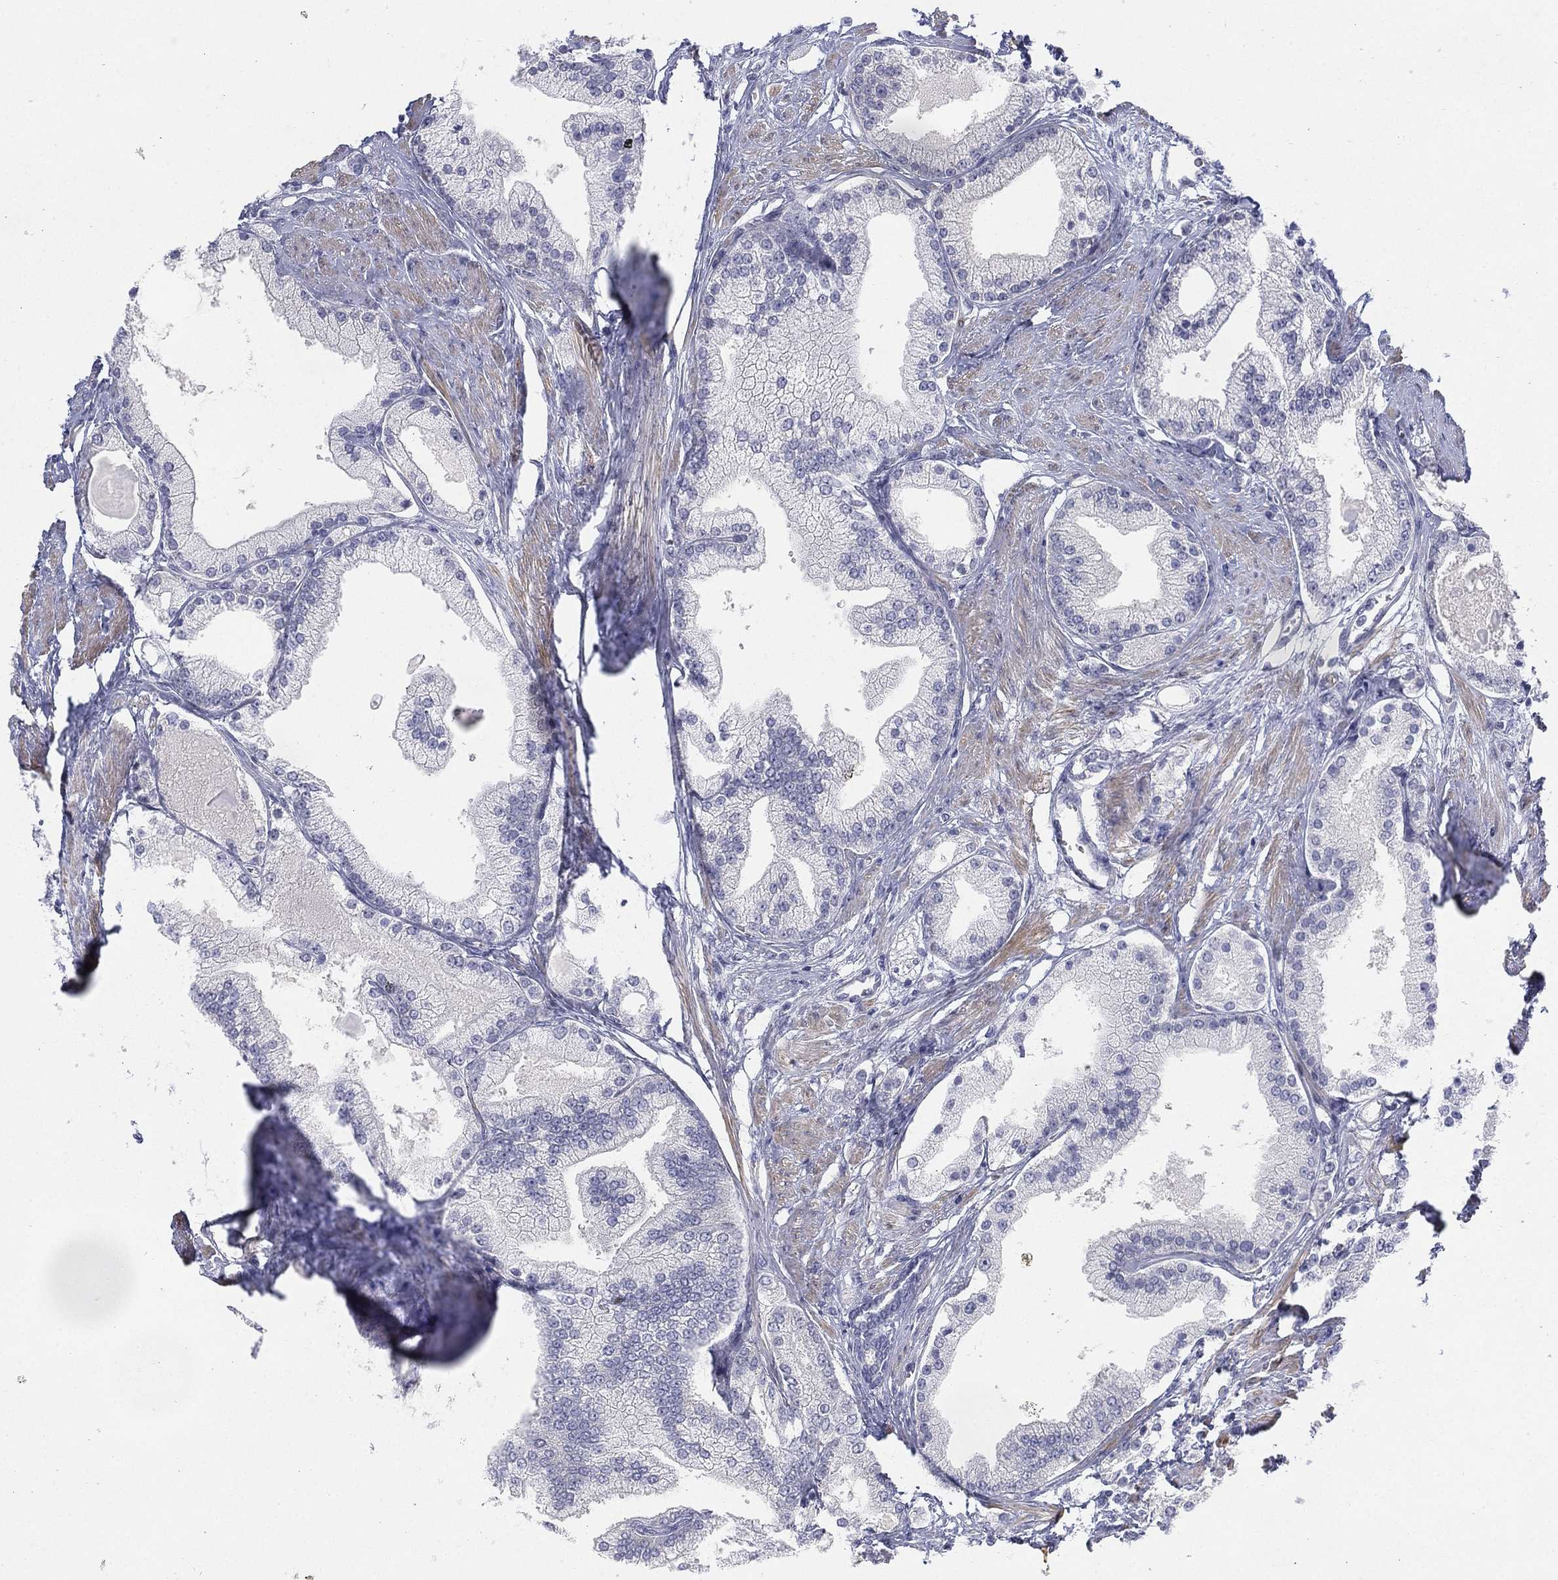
{"staining": {"intensity": "negative", "quantity": "none", "location": "none"}, "tissue": "prostate cancer", "cell_type": "Tumor cells", "image_type": "cancer", "snomed": [{"axis": "morphology", "description": "Adenocarcinoma, NOS"}, {"axis": "topography", "description": "Prostate and seminal vesicle, NOS"}, {"axis": "topography", "description": "Prostate"}], "caption": "DAB immunohistochemical staining of prostate cancer (adenocarcinoma) shows no significant staining in tumor cells.", "gene": "HEATR4", "patient": {"sex": "male", "age": 67}}